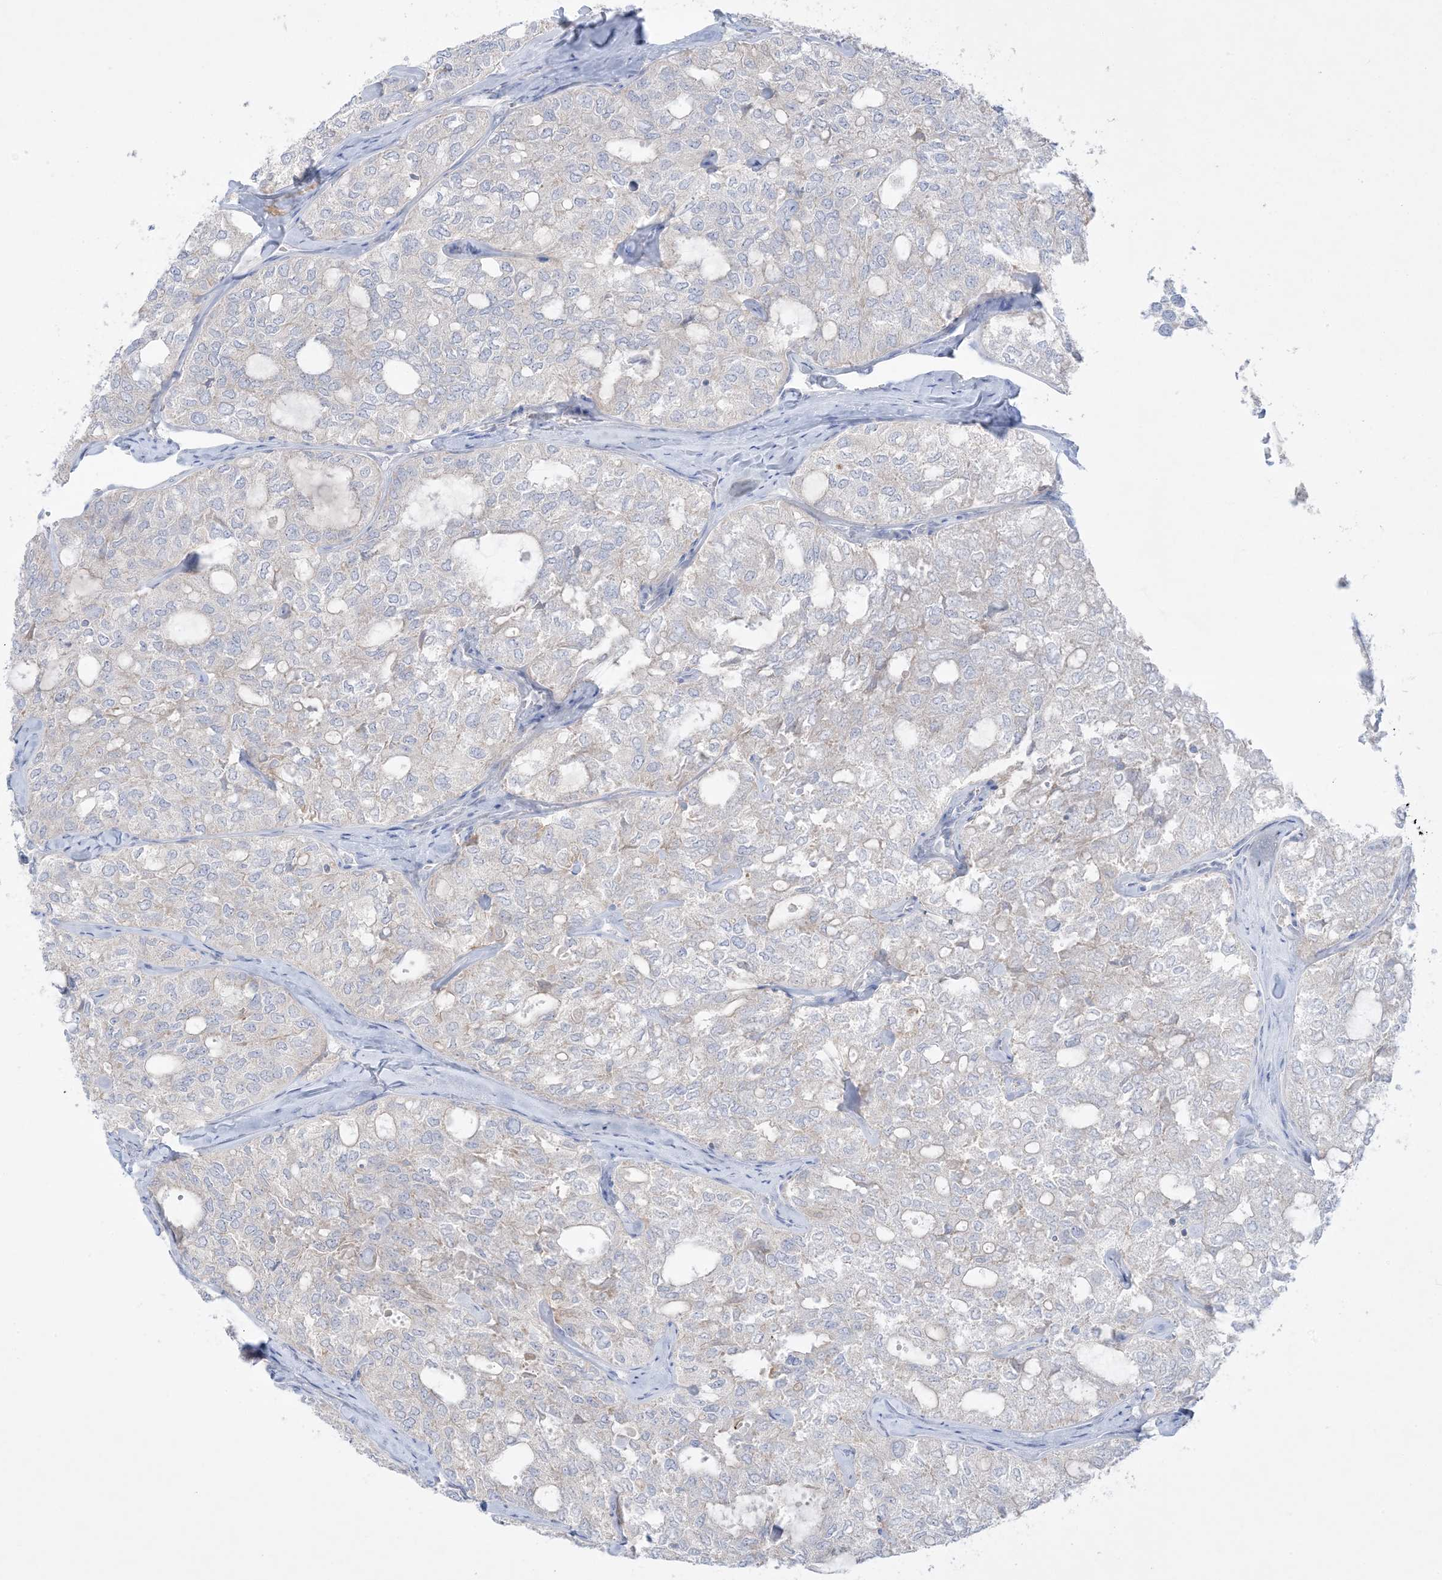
{"staining": {"intensity": "negative", "quantity": "none", "location": "none"}, "tissue": "thyroid cancer", "cell_type": "Tumor cells", "image_type": "cancer", "snomed": [{"axis": "morphology", "description": "Follicular adenoma carcinoma, NOS"}, {"axis": "topography", "description": "Thyroid gland"}], "caption": "DAB (3,3'-diaminobenzidine) immunohistochemical staining of human thyroid cancer (follicular adenoma carcinoma) shows no significant staining in tumor cells.", "gene": "FAM184A", "patient": {"sex": "male", "age": 75}}